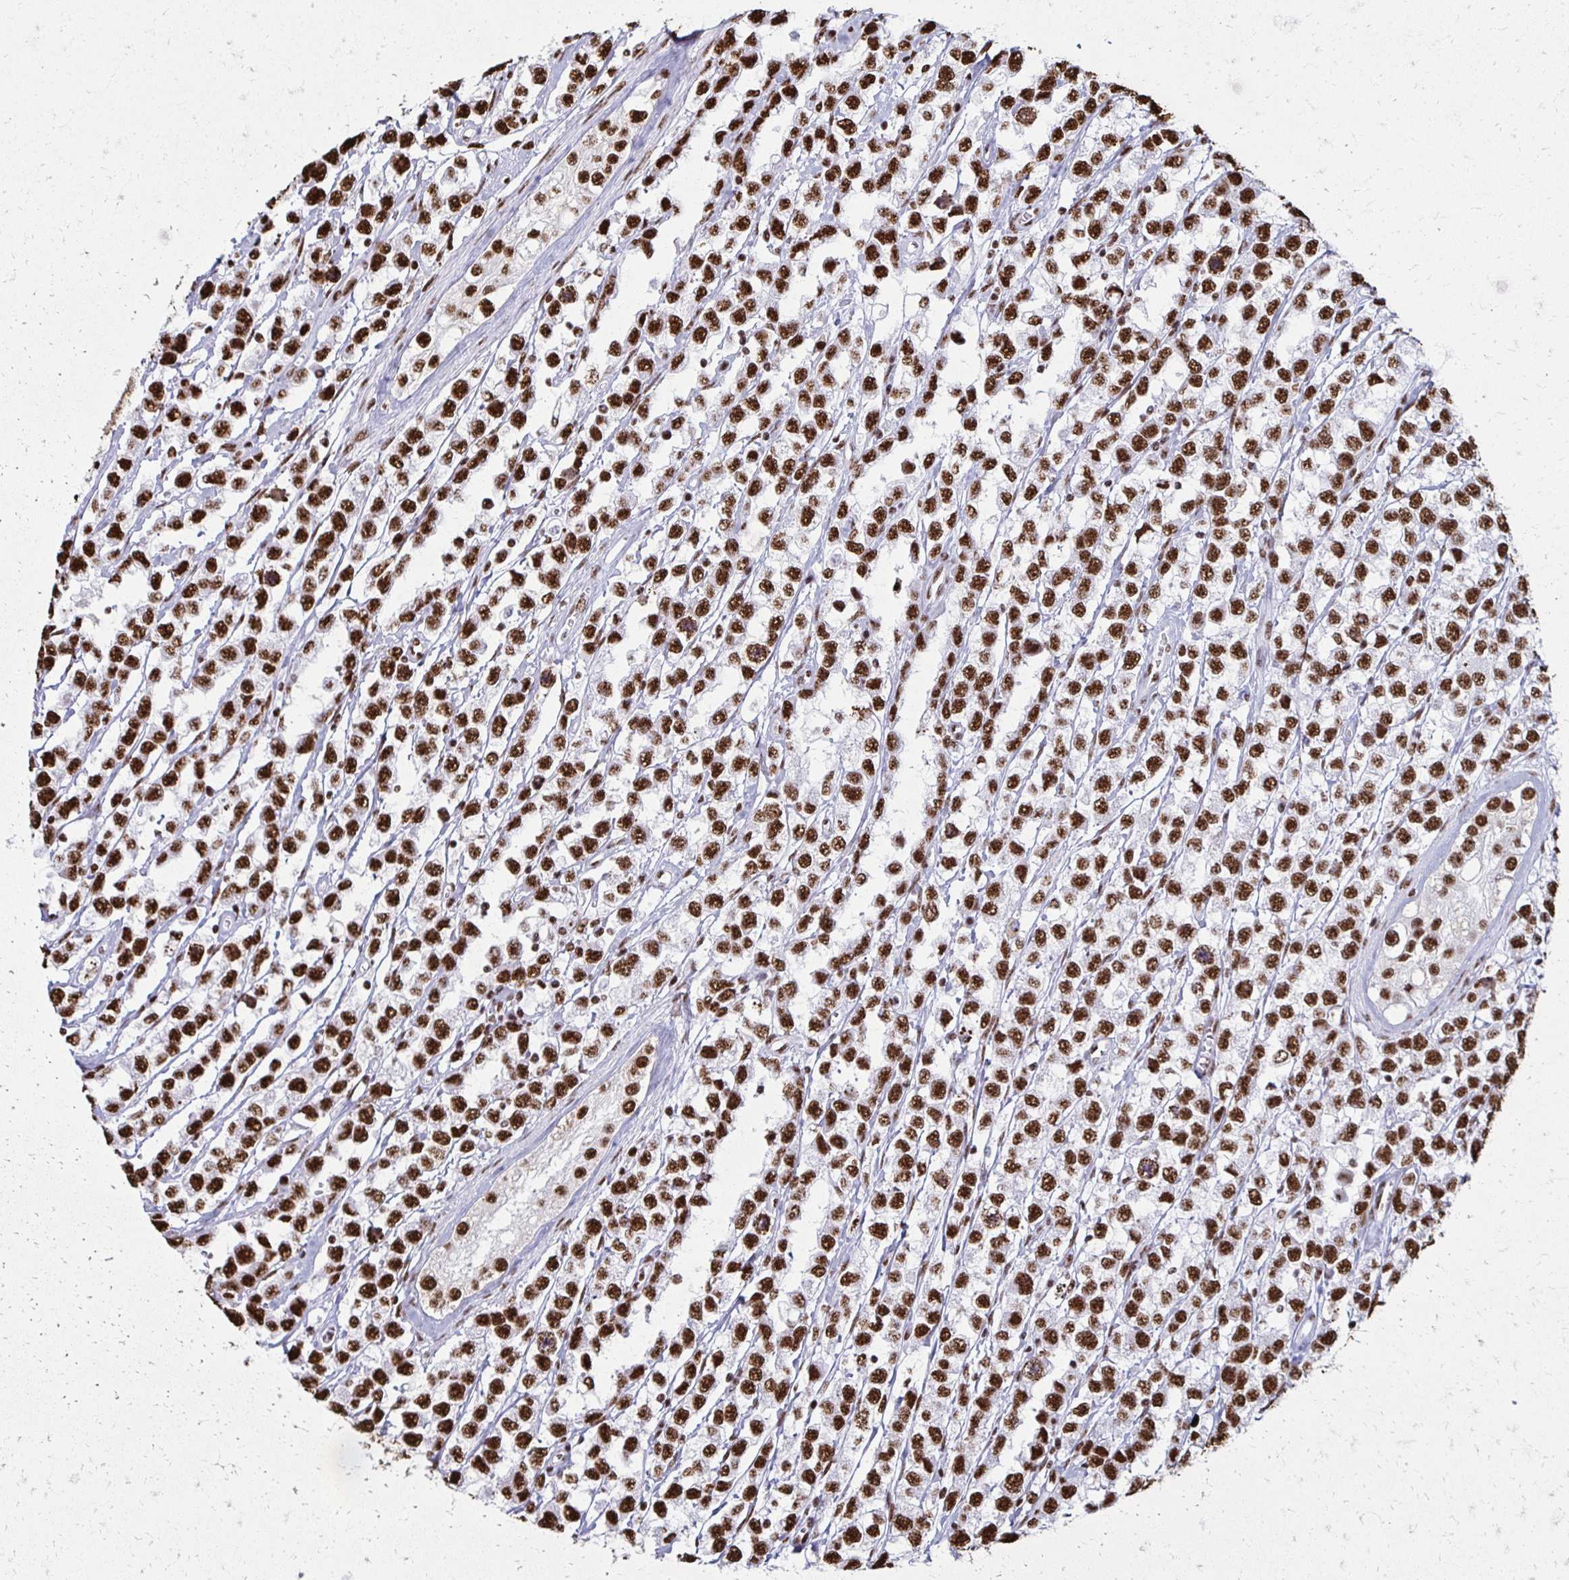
{"staining": {"intensity": "strong", "quantity": ">75%", "location": "nuclear"}, "tissue": "testis cancer", "cell_type": "Tumor cells", "image_type": "cancer", "snomed": [{"axis": "morphology", "description": "Seminoma, NOS"}, {"axis": "topography", "description": "Testis"}], "caption": "Seminoma (testis) tissue exhibits strong nuclear positivity in about >75% of tumor cells", "gene": "NONO", "patient": {"sex": "male", "age": 34}}